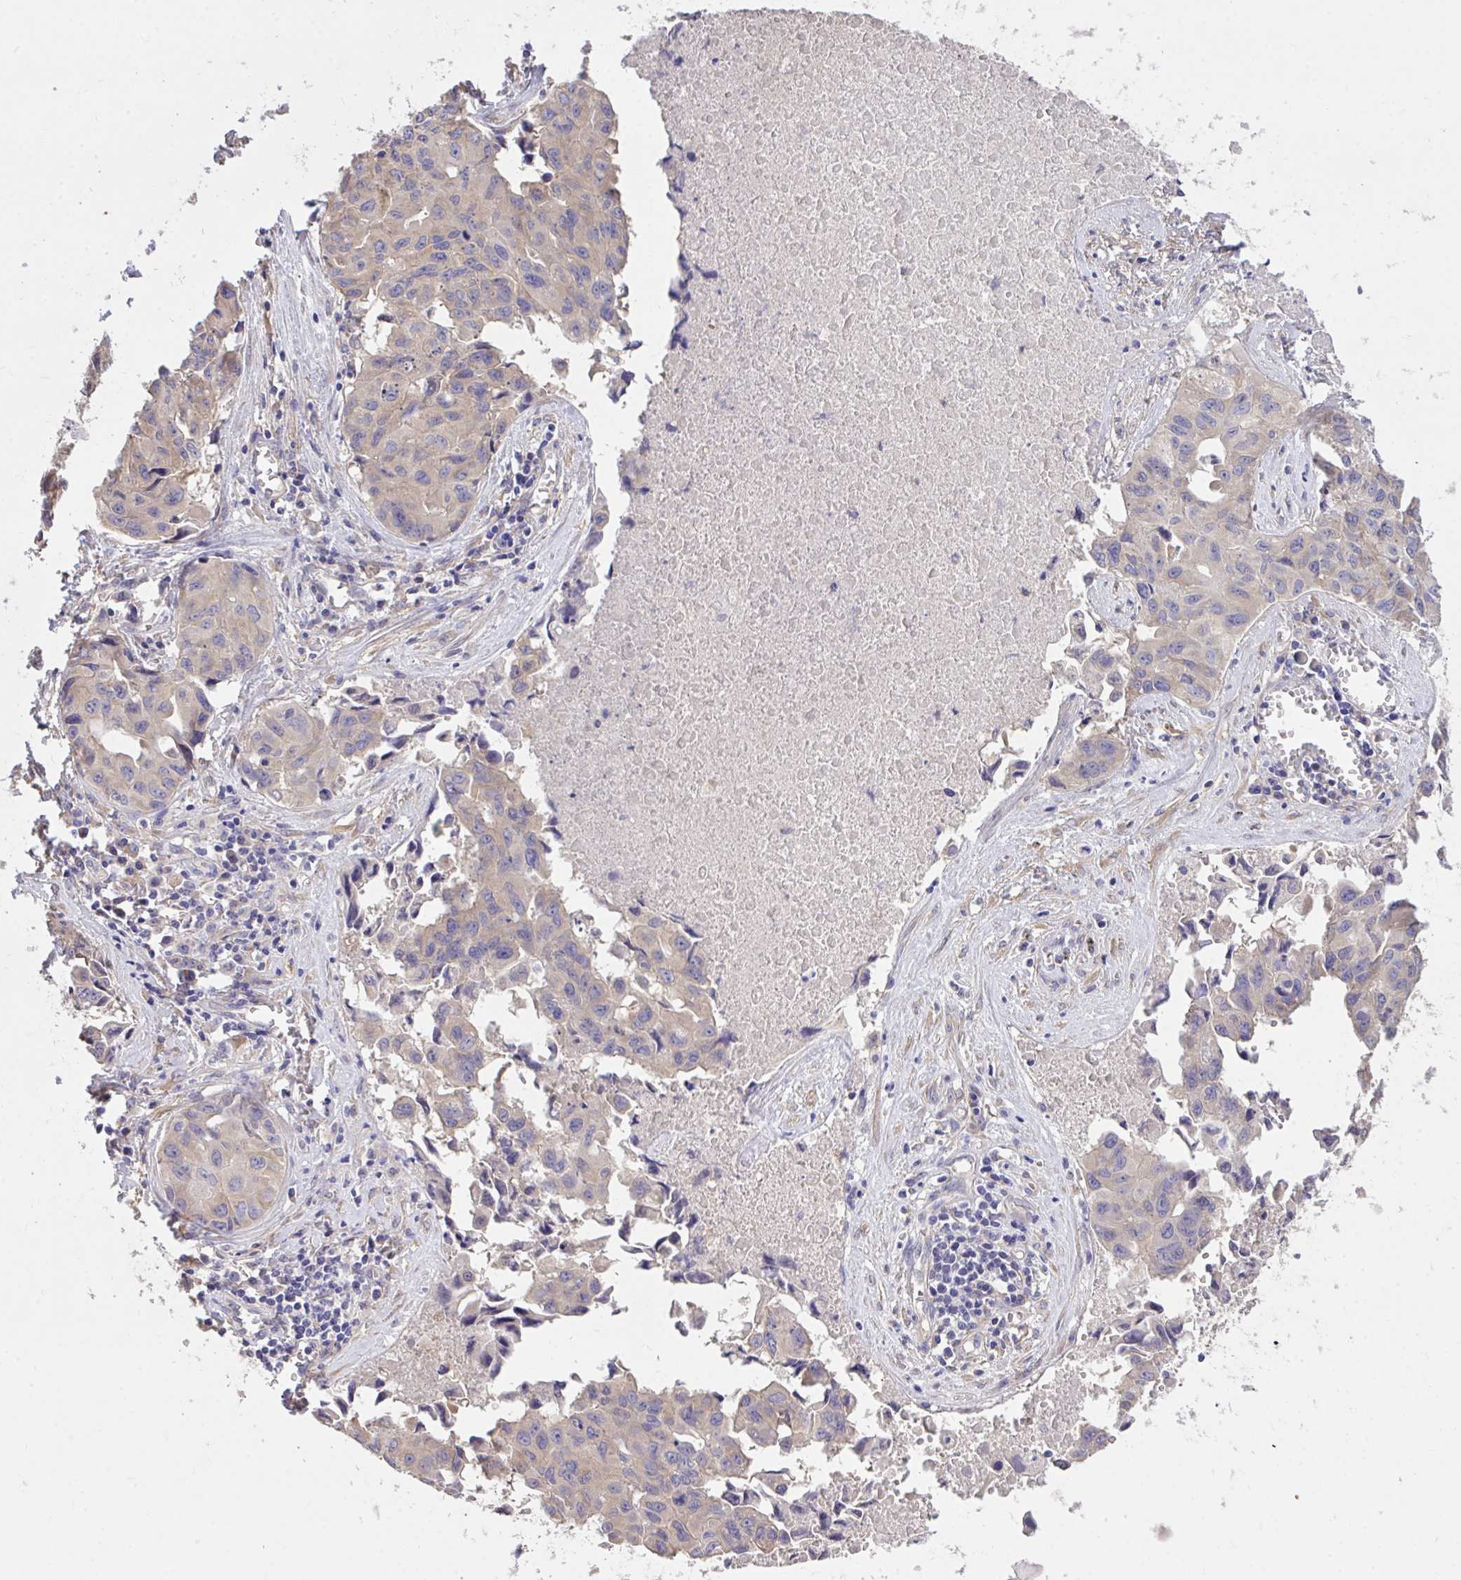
{"staining": {"intensity": "weak", "quantity": ">75%", "location": "cytoplasmic/membranous"}, "tissue": "lung cancer", "cell_type": "Tumor cells", "image_type": "cancer", "snomed": [{"axis": "morphology", "description": "Adenocarcinoma, NOS"}, {"axis": "topography", "description": "Lymph node"}, {"axis": "topography", "description": "Lung"}], "caption": "Immunohistochemical staining of adenocarcinoma (lung) displays weak cytoplasmic/membranous protein staining in about >75% of tumor cells.", "gene": "MPC2", "patient": {"sex": "male", "age": 64}}